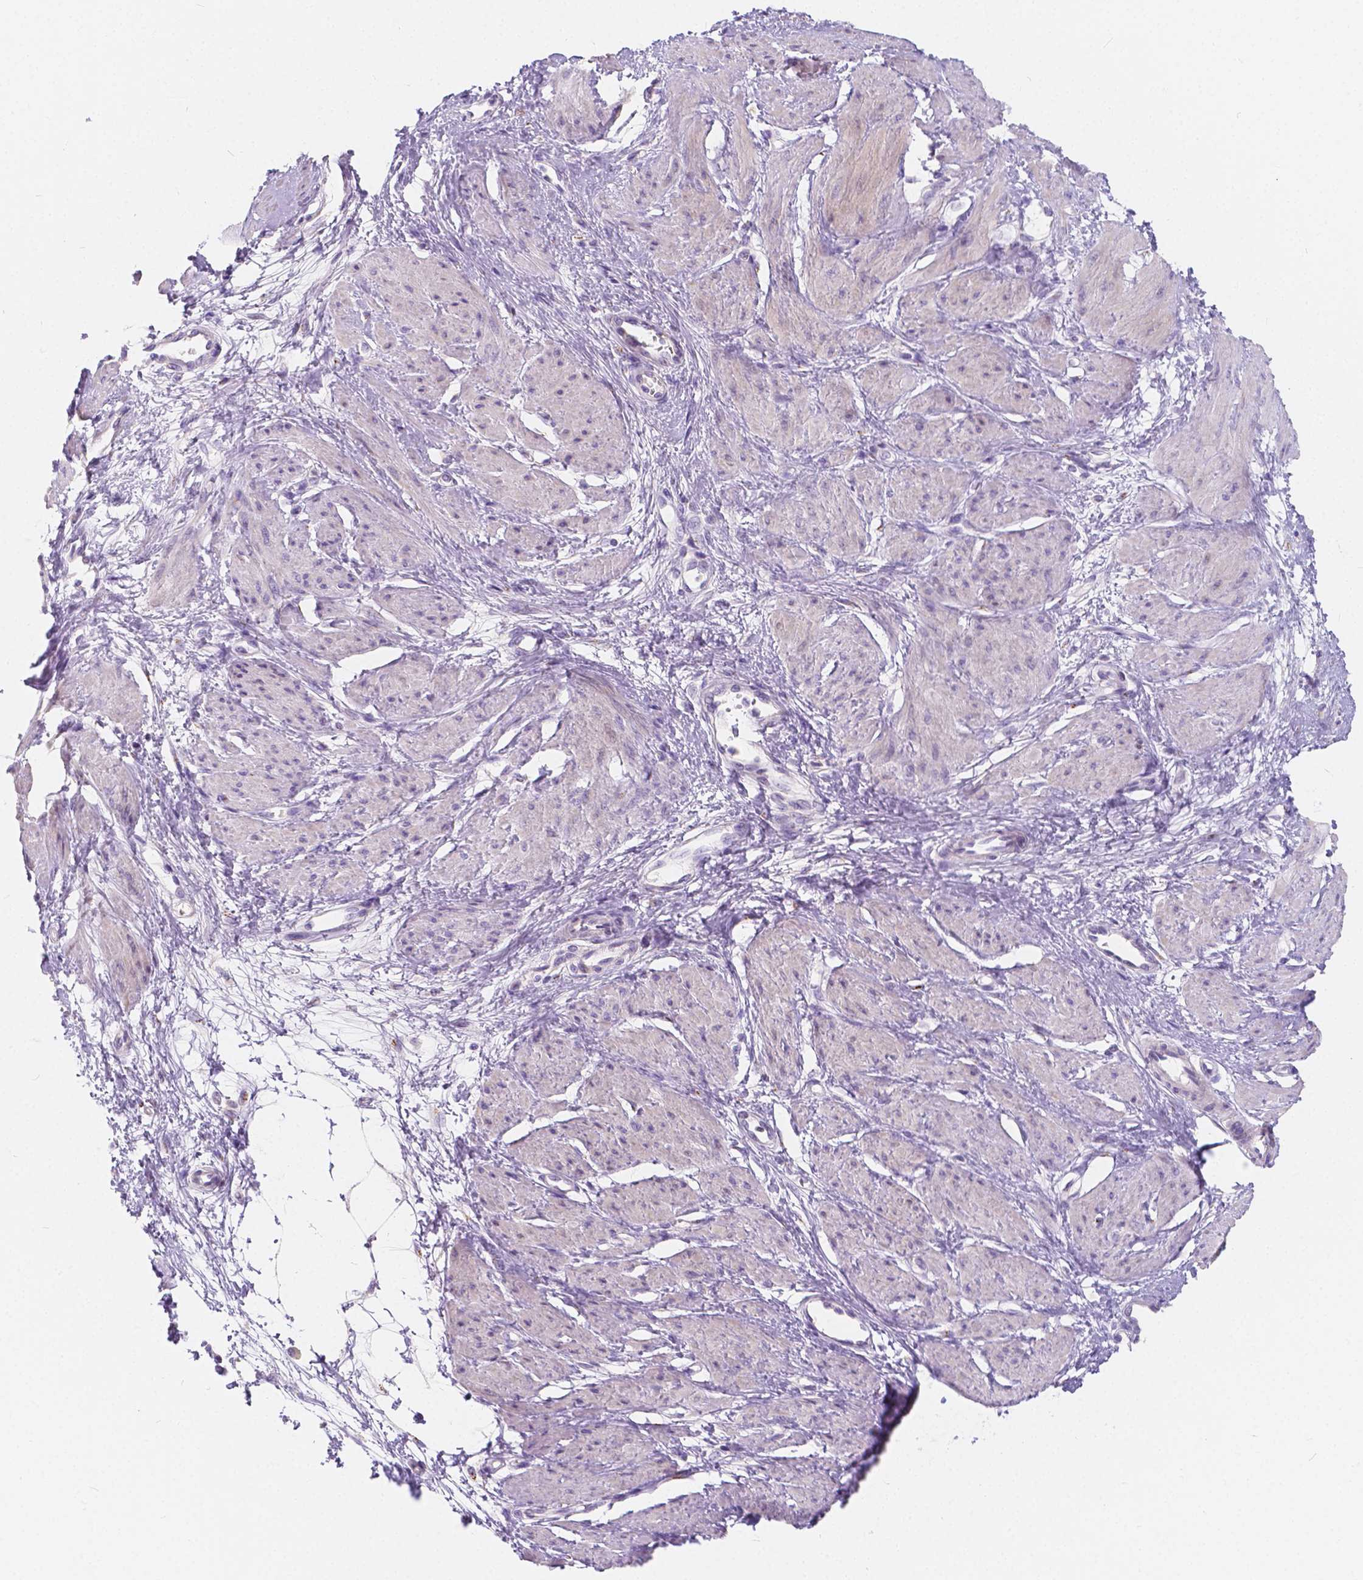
{"staining": {"intensity": "negative", "quantity": "none", "location": "none"}, "tissue": "smooth muscle", "cell_type": "Smooth muscle cells", "image_type": "normal", "snomed": [{"axis": "morphology", "description": "Normal tissue, NOS"}, {"axis": "topography", "description": "Smooth muscle"}, {"axis": "topography", "description": "Uterus"}], "caption": "This is a photomicrograph of immunohistochemistry staining of unremarkable smooth muscle, which shows no positivity in smooth muscle cells.", "gene": "RNF186", "patient": {"sex": "female", "age": 39}}